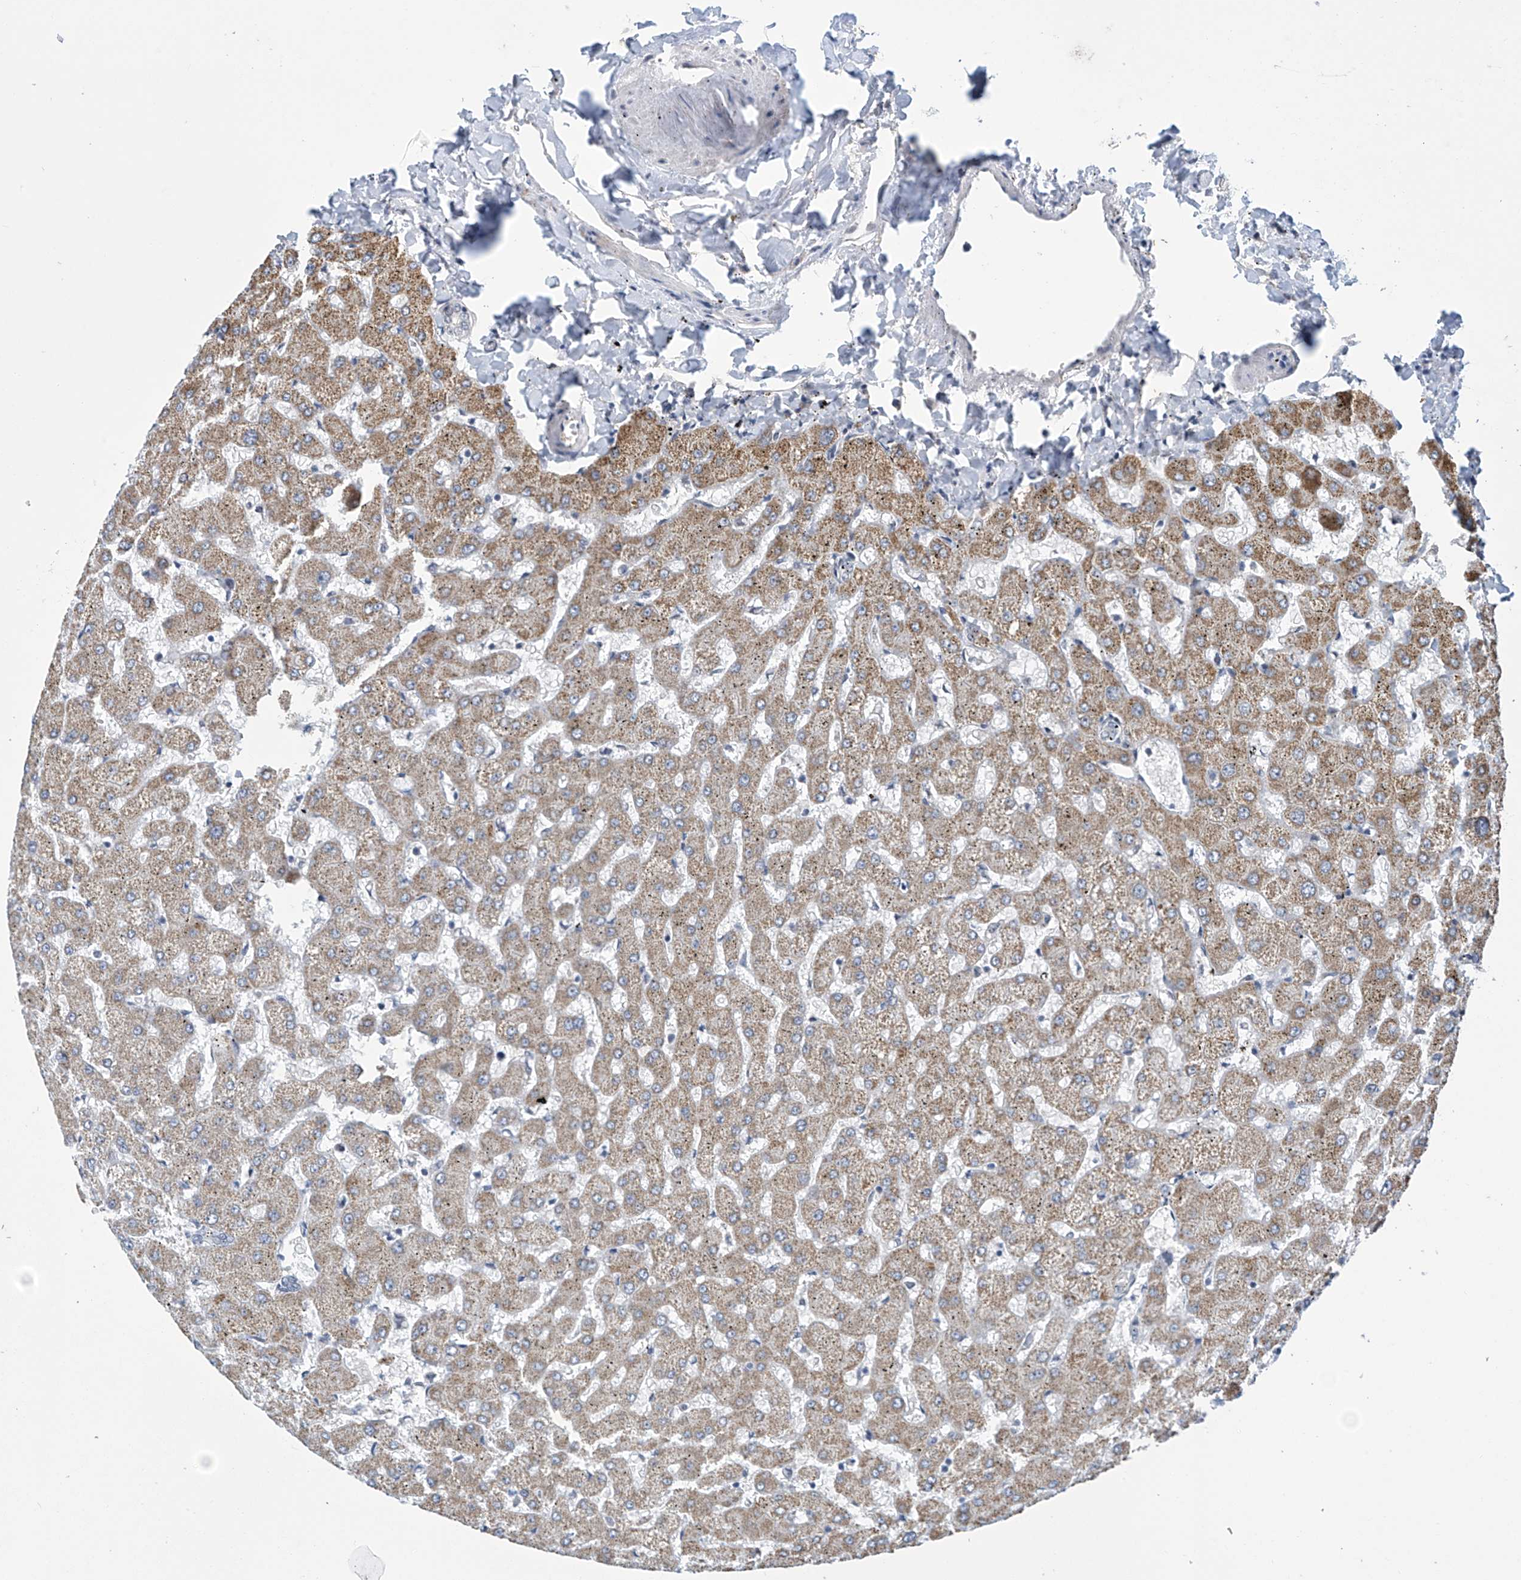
{"staining": {"intensity": "negative", "quantity": "none", "location": "none"}, "tissue": "liver", "cell_type": "Cholangiocytes", "image_type": "normal", "snomed": [{"axis": "morphology", "description": "Normal tissue, NOS"}, {"axis": "topography", "description": "Liver"}], "caption": "Cholangiocytes are negative for protein expression in normal human liver.", "gene": "ABHD13", "patient": {"sex": "female", "age": 63}}